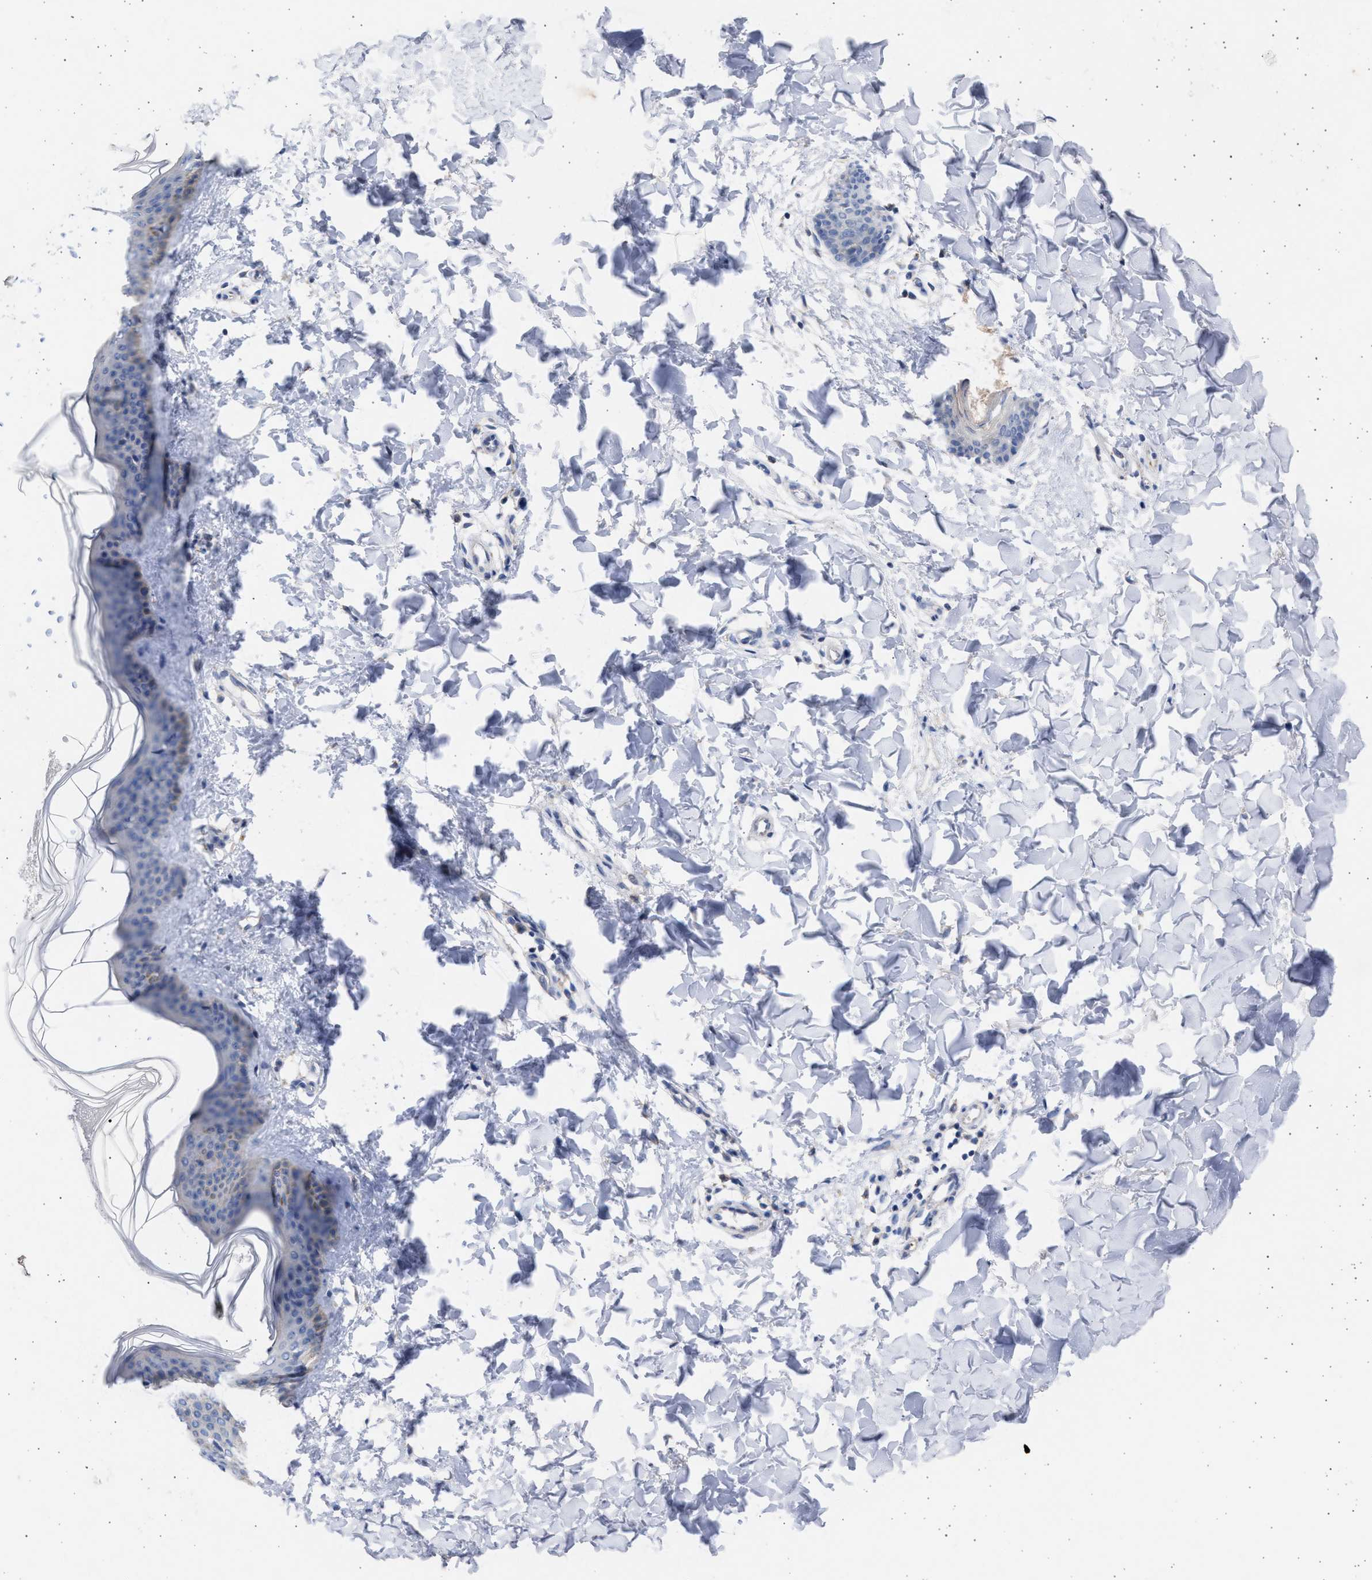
{"staining": {"intensity": "negative", "quantity": "none", "location": "none"}, "tissue": "skin", "cell_type": "Fibroblasts", "image_type": "normal", "snomed": [{"axis": "morphology", "description": "Normal tissue, NOS"}, {"axis": "topography", "description": "Skin"}], "caption": "Micrograph shows no protein positivity in fibroblasts of unremarkable skin.", "gene": "NBR1", "patient": {"sex": "female", "age": 17}}